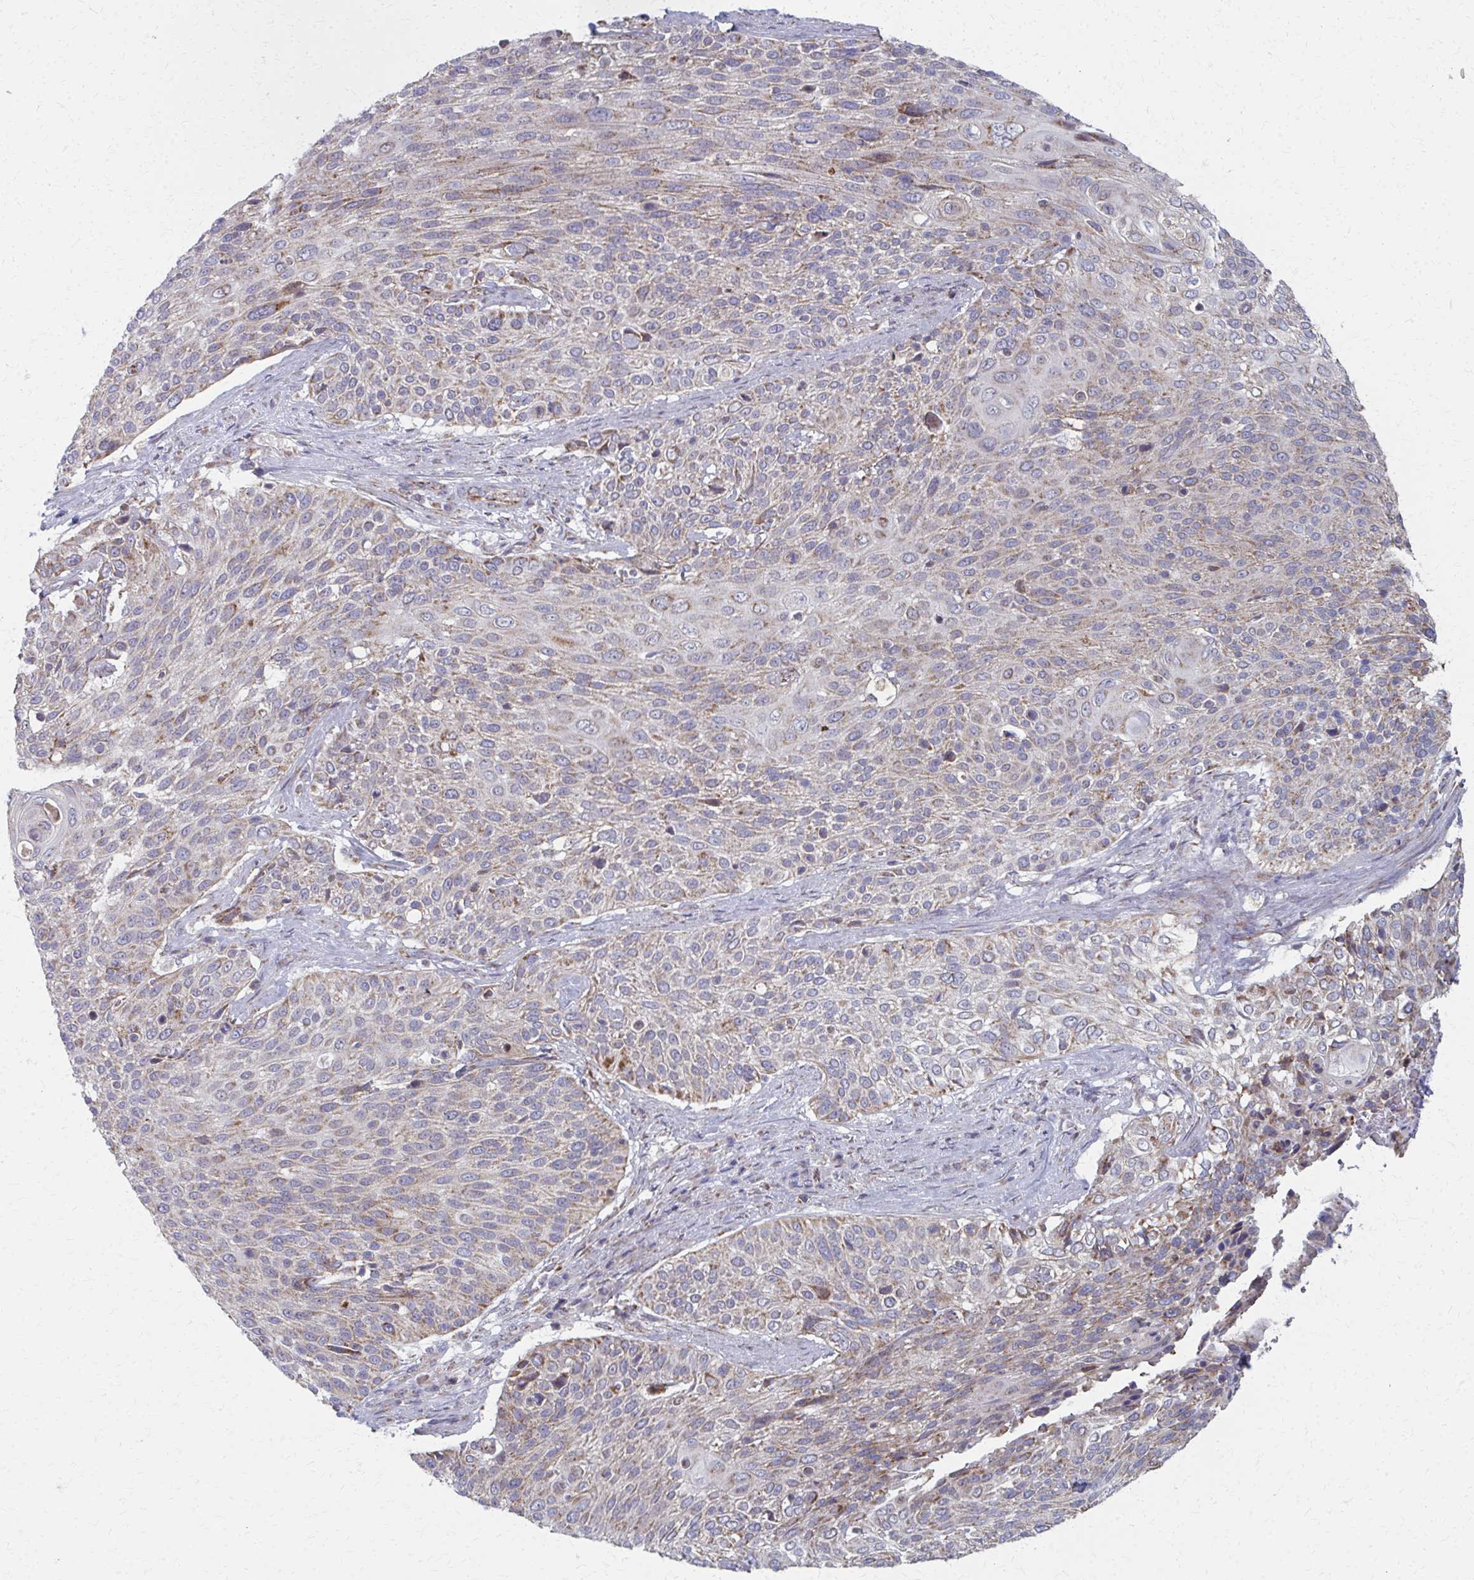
{"staining": {"intensity": "moderate", "quantity": "<25%", "location": "cytoplasmic/membranous"}, "tissue": "cervical cancer", "cell_type": "Tumor cells", "image_type": "cancer", "snomed": [{"axis": "morphology", "description": "Squamous cell carcinoma, NOS"}, {"axis": "topography", "description": "Cervix"}], "caption": "Tumor cells exhibit low levels of moderate cytoplasmic/membranous staining in about <25% of cells in squamous cell carcinoma (cervical).", "gene": "FAHD1", "patient": {"sex": "female", "age": 31}}